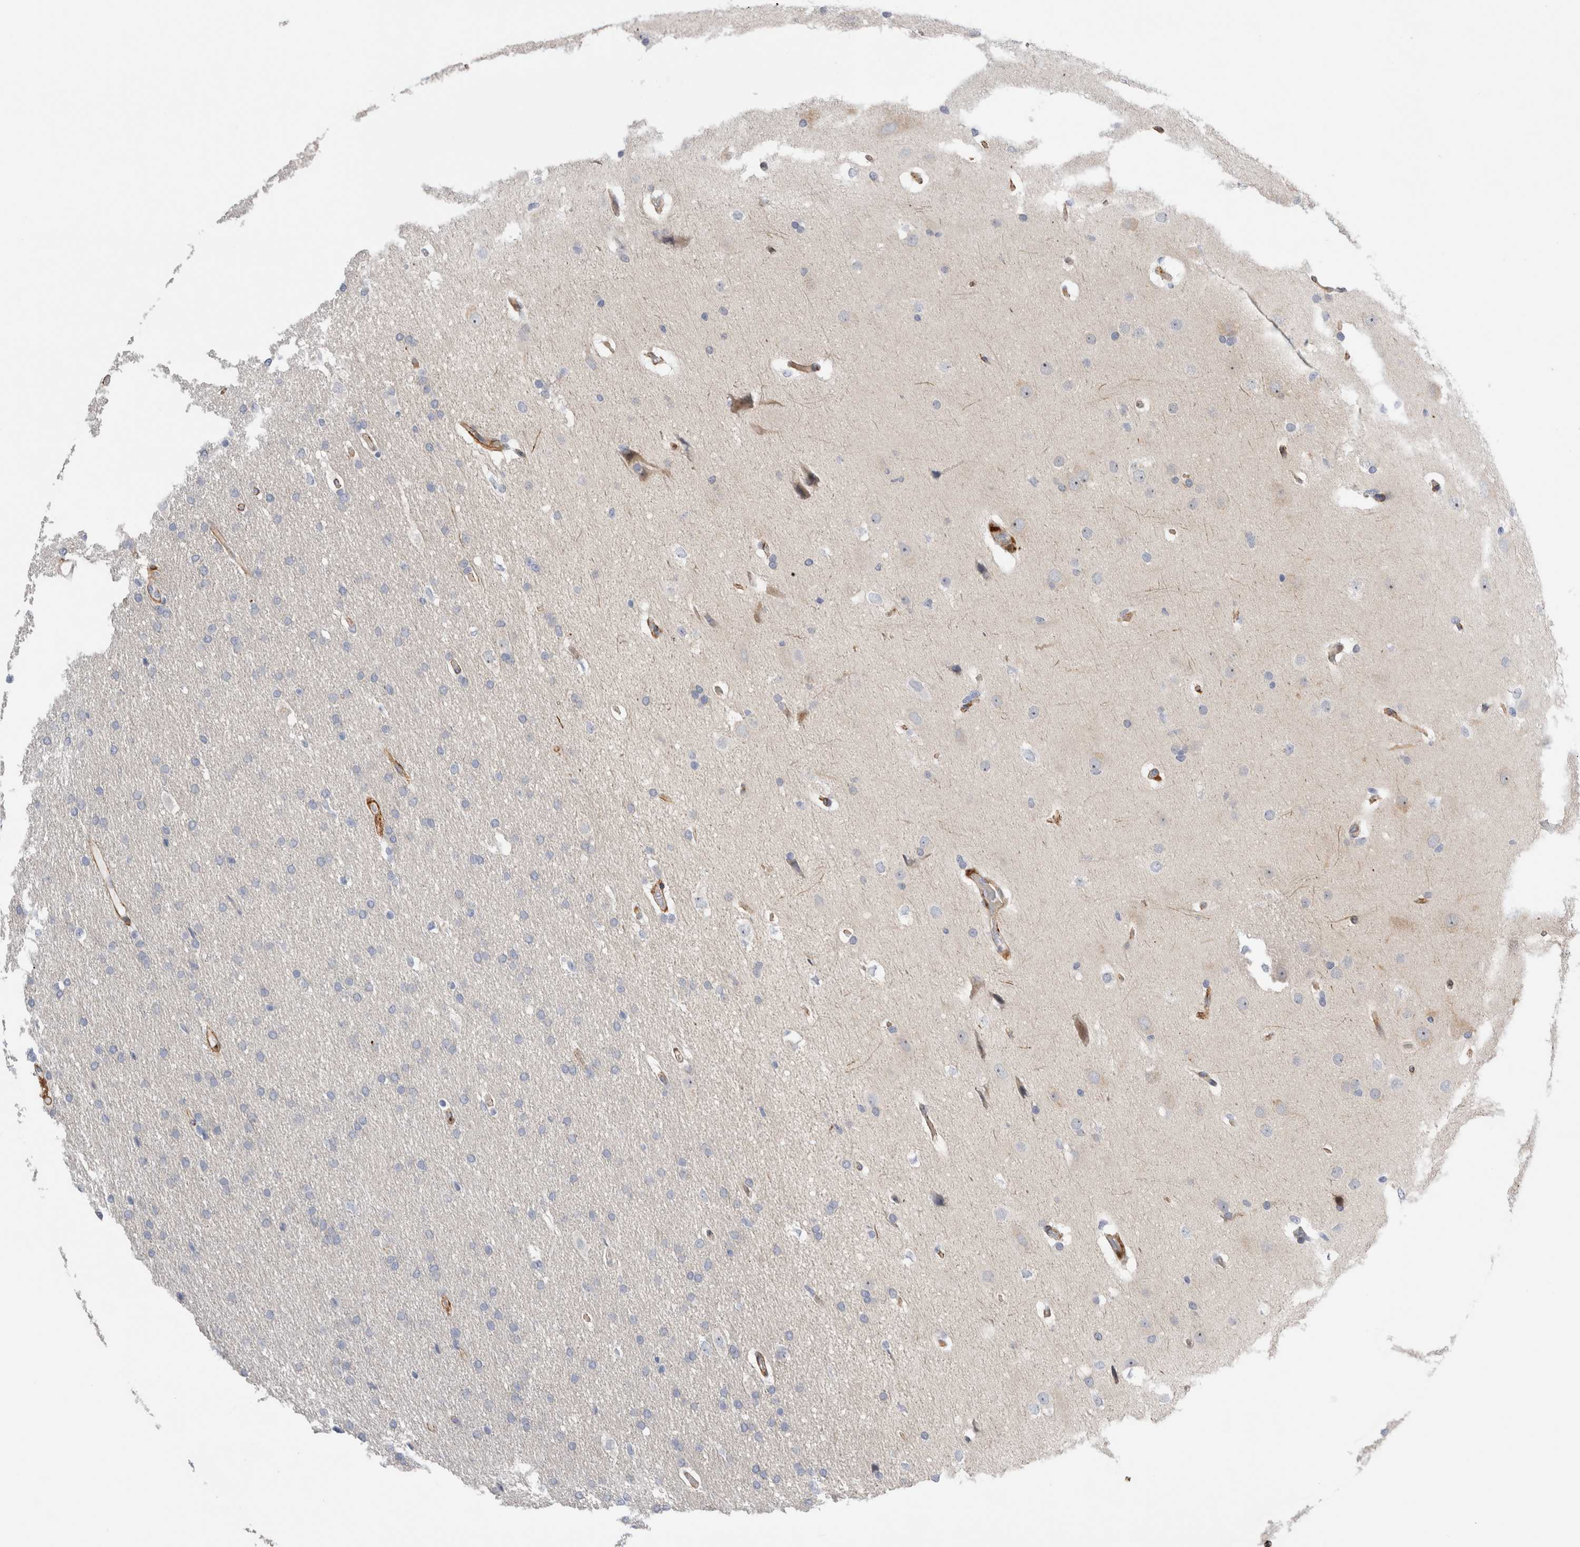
{"staining": {"intensity": "negative", "quantity": "none", "location": "none"}, "tissue": "glioma", "cell_type": "Tumor cells", "image_type": "cancer", "snomed": [{"axis": "morphology", "description": "Glioma, malignant, Low grade"}, {"axis": "topography", "description": "Brain"}], "caption": "There is no significant expression in tumor cells of glioma.", "gene": "SLC20A2", "patient": {"sex": "female", "age": 37}}